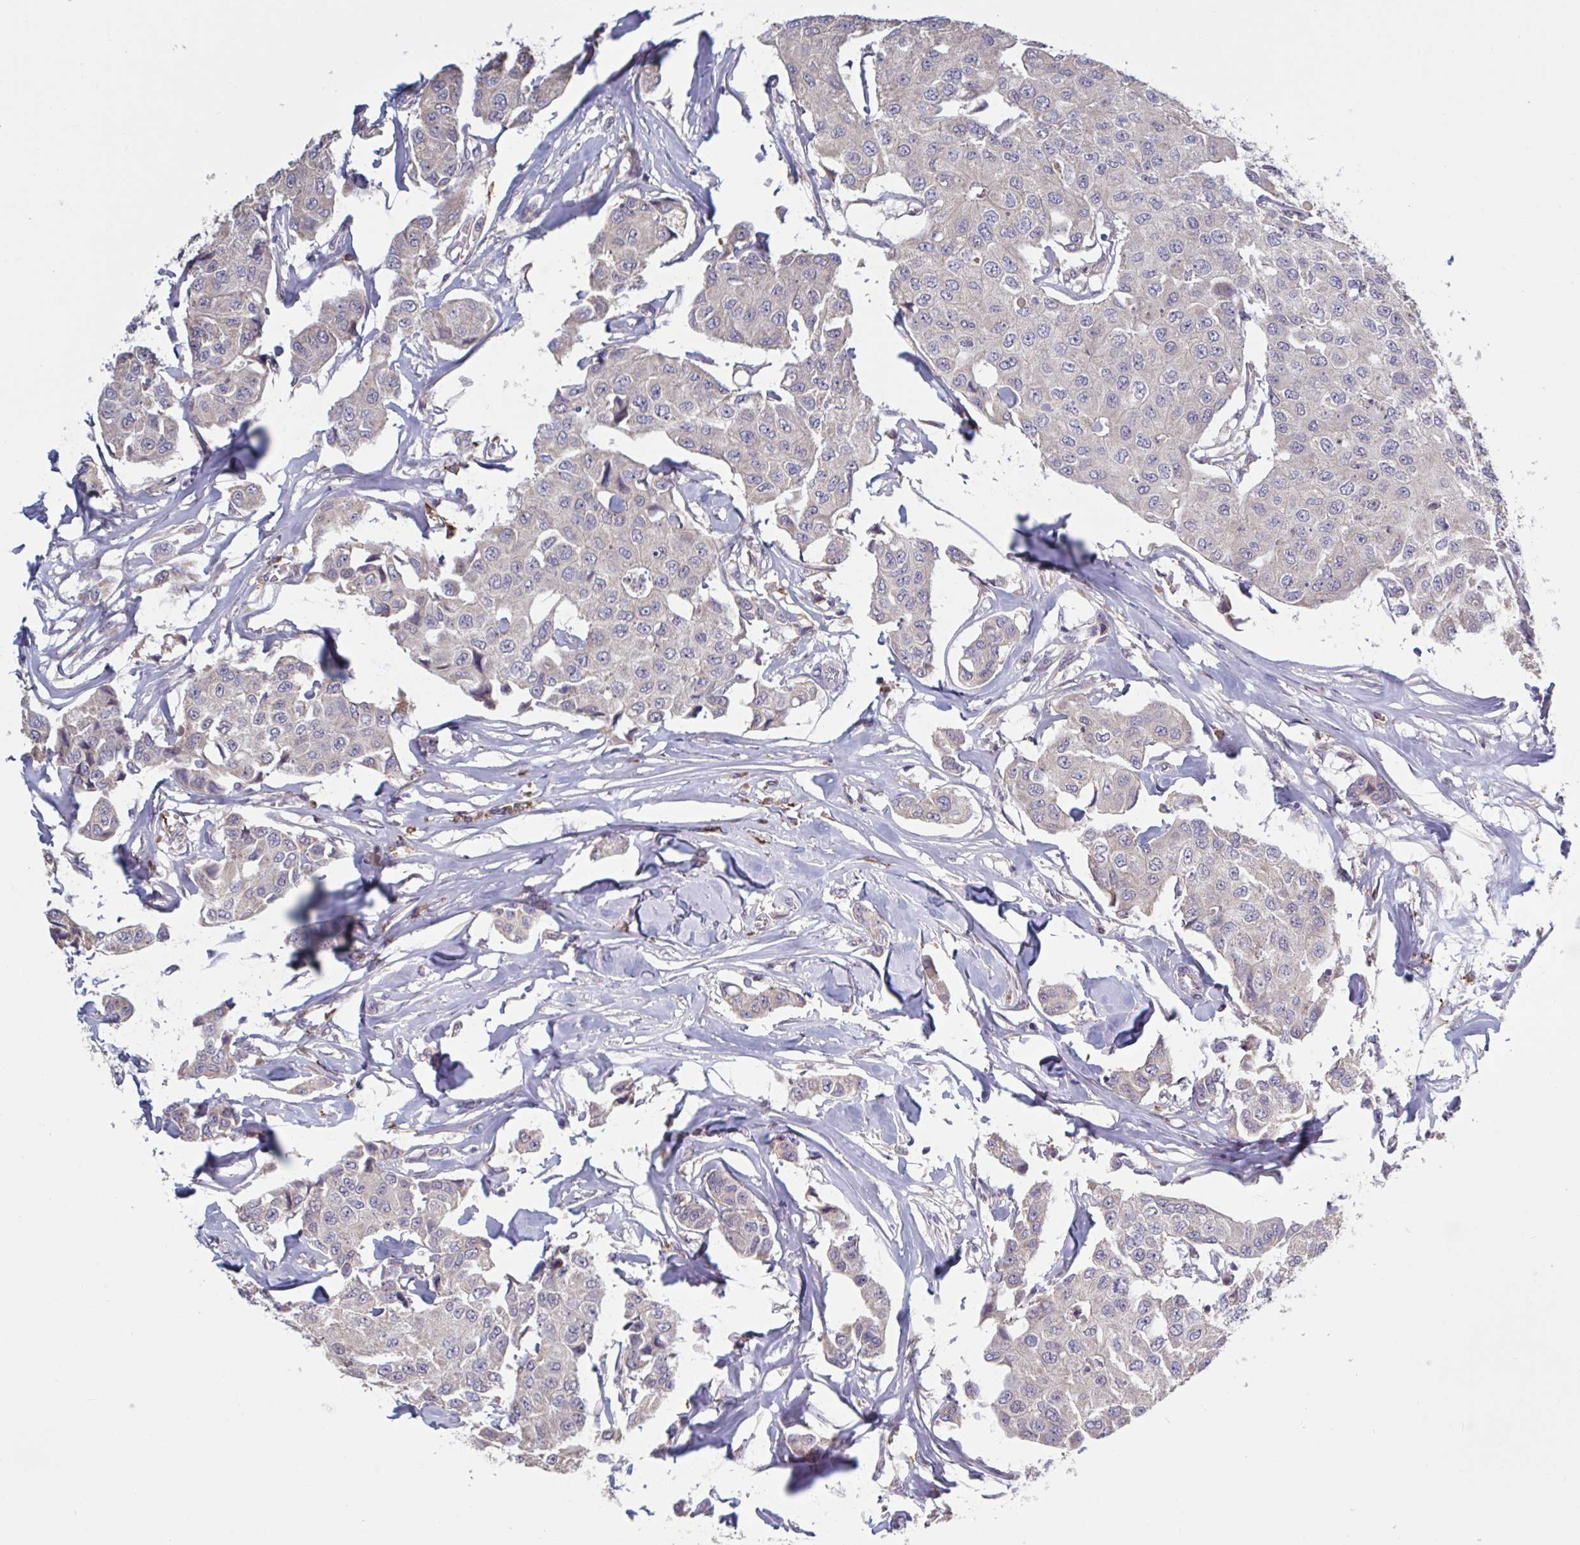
{"staining": {"intensity": "negative", "quantity": "none", "location": "none"}, "tissue": "breast cancer", "cell_type": "Tumor cells", "image_type": "cancer", "snomed": [{"axis": "morphology", "description": "Duct carcinoma"}, {"axis": "topography", "description": "Breast"}, {"axis": "topography", "description": "Lymph node"}], "caption": "An image of breast infiltrating ductal carcinoma stained for a protein reveals no brown staining in tumor cells. (DAB IHC visualized using brightfield microscopy, high magnification).", "gene": "CD1E", "patient": {"sex": "female", "age": 80}}